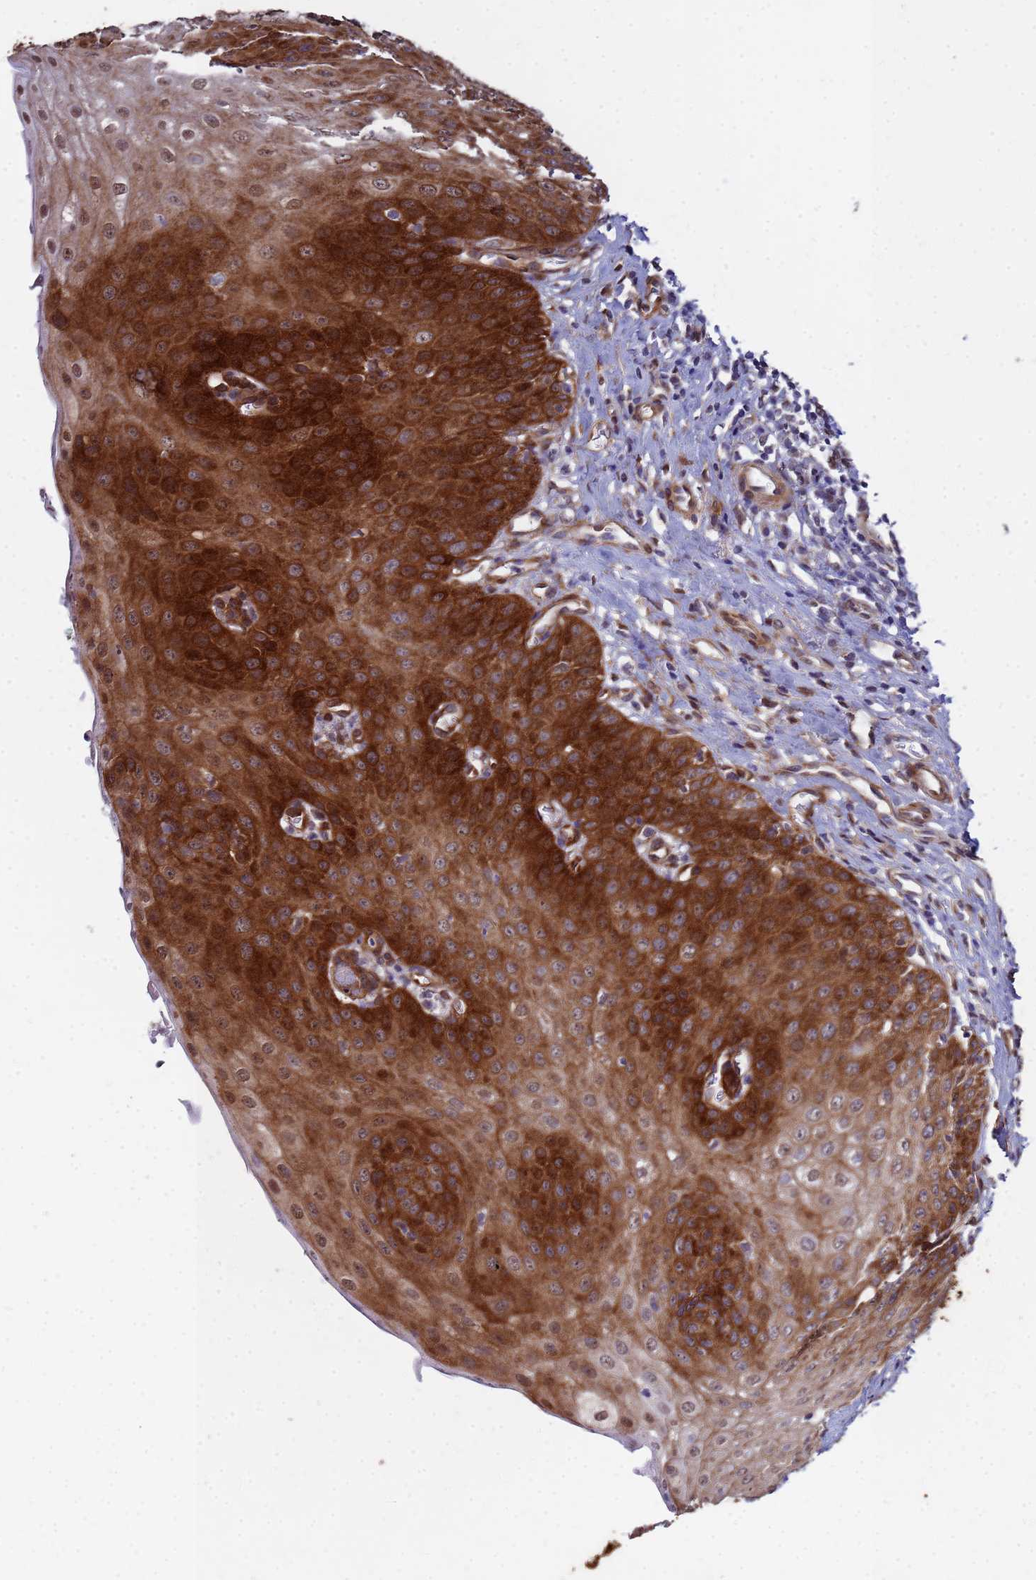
{"staining": {"intensity": "strong", "quantity": ">75%", "location": "cytoplasmic/membranous,nuclear"}, "tissue": "esophagus", "cell_type": "Squamous epithelial cells", "image_type": "normal", "snomed": [{"axis": "morphology", "description": "Normal tissue, NOS"}, {"axis": "topography", "description": "Esophagus"}], "caption": "Immunohistochemistry (IHC) micrograph of normal esophagus: human esophagus stained using IHC exhibits high levels of strong protein expression localized specifically in the cytoplasmic/membranous,nuclear of squamous epithelial cells, appearing as a cytoplasmic/membranous,nuclear brown color.", "gene": "TRIP6", "patient": {"sex": "male", "age": 71}}